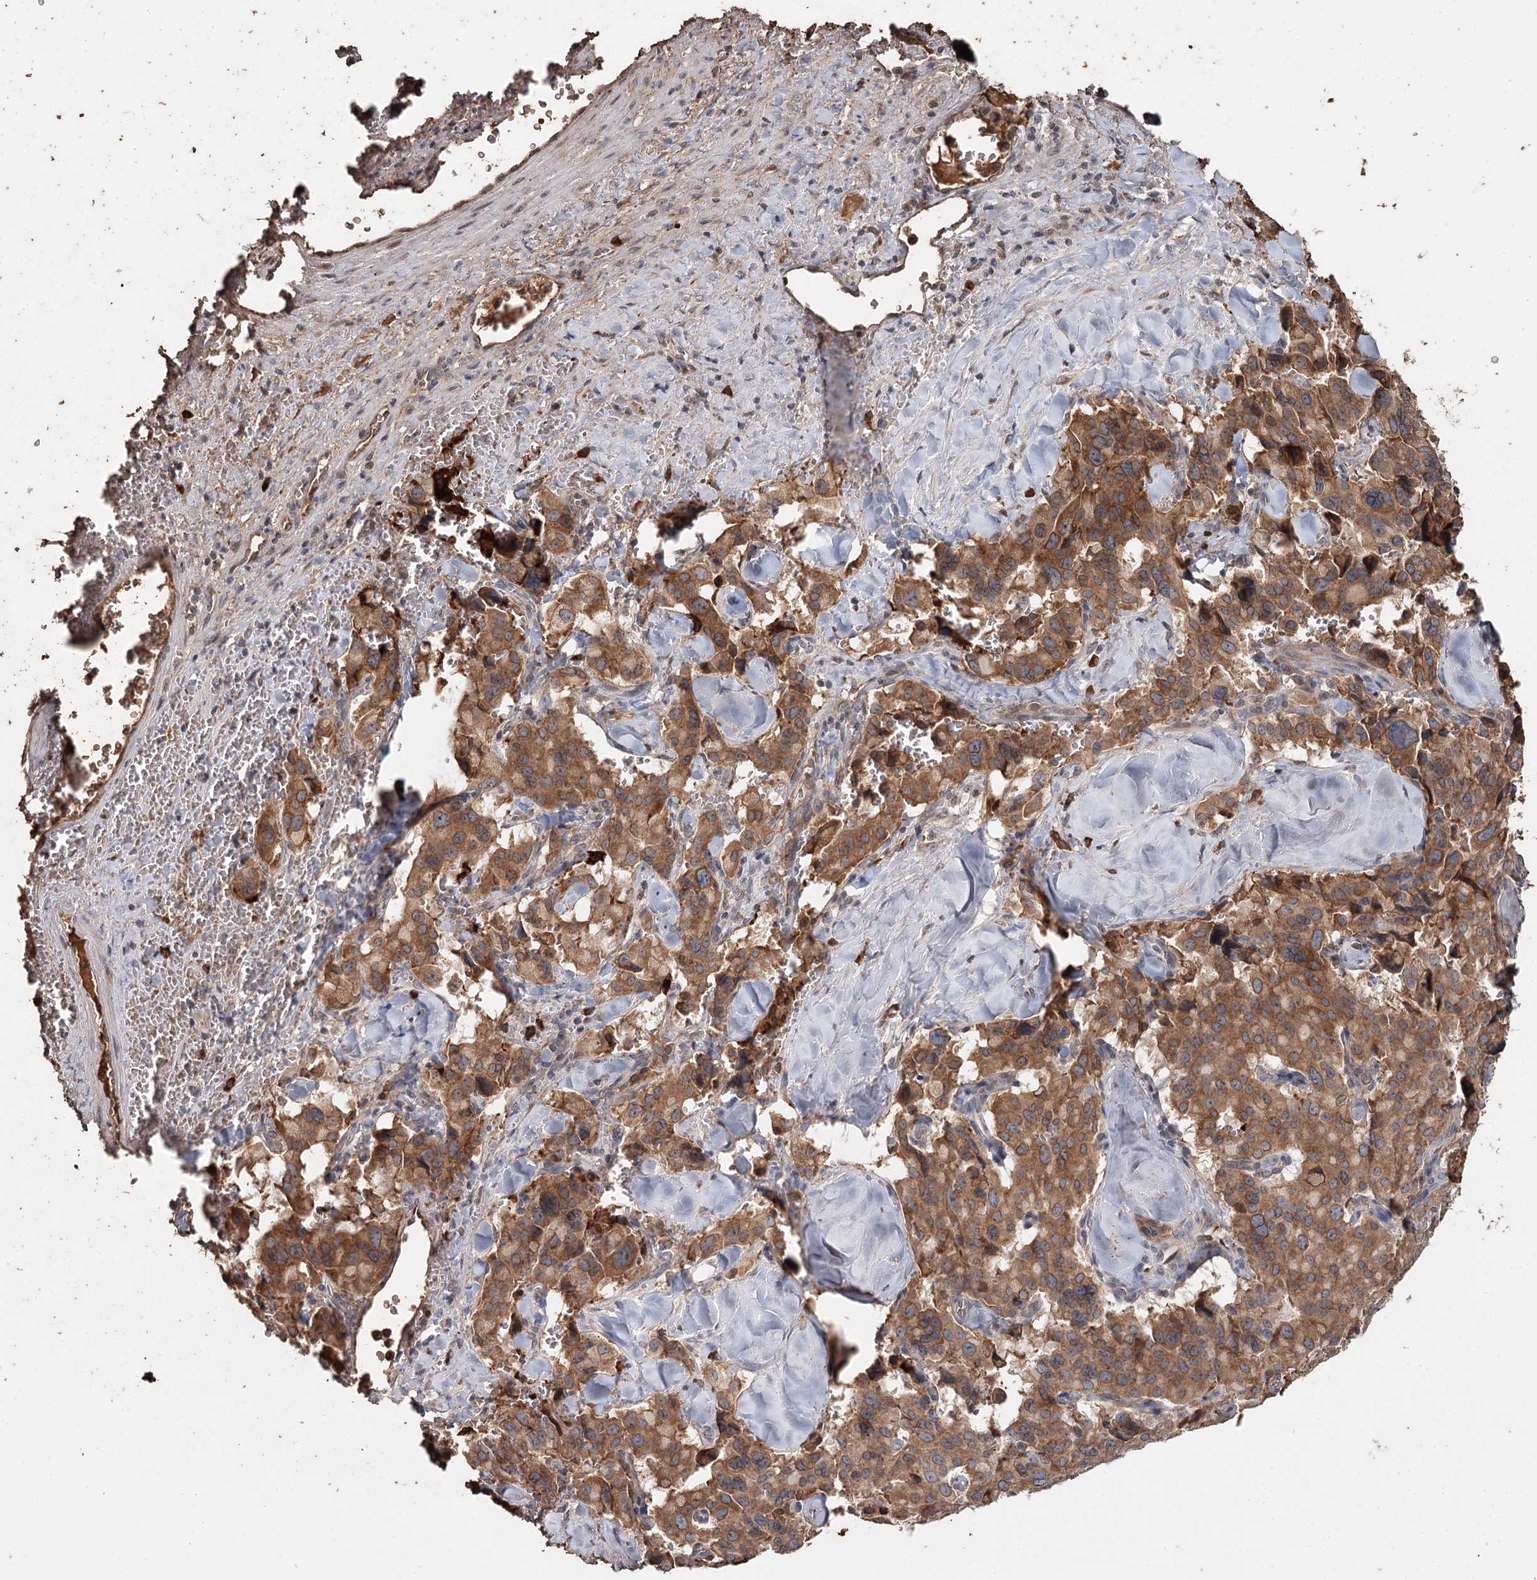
{"staining": {"intensity": "moderate", "quantity": ">75%", "location": "cytoplasmic/membranous"}, "tissue": "pancreatic cancer", "cell_type": "Tumor cells", "image_type": "cancer", "snomed": [{"axis": "morphology", "description": "Adenocarcinoma, NOS"}, {"axis": "topography", "description": "Pancreas"}], "caption": "Approximately >75% of tumor cells in pancreatic cancer display moderate cytoplasmic/membranous protein positivity as visualized by brown immunohistochemical staining.", "gene": "SYVN1", "patient": {"sex": "male", "age": 65}}